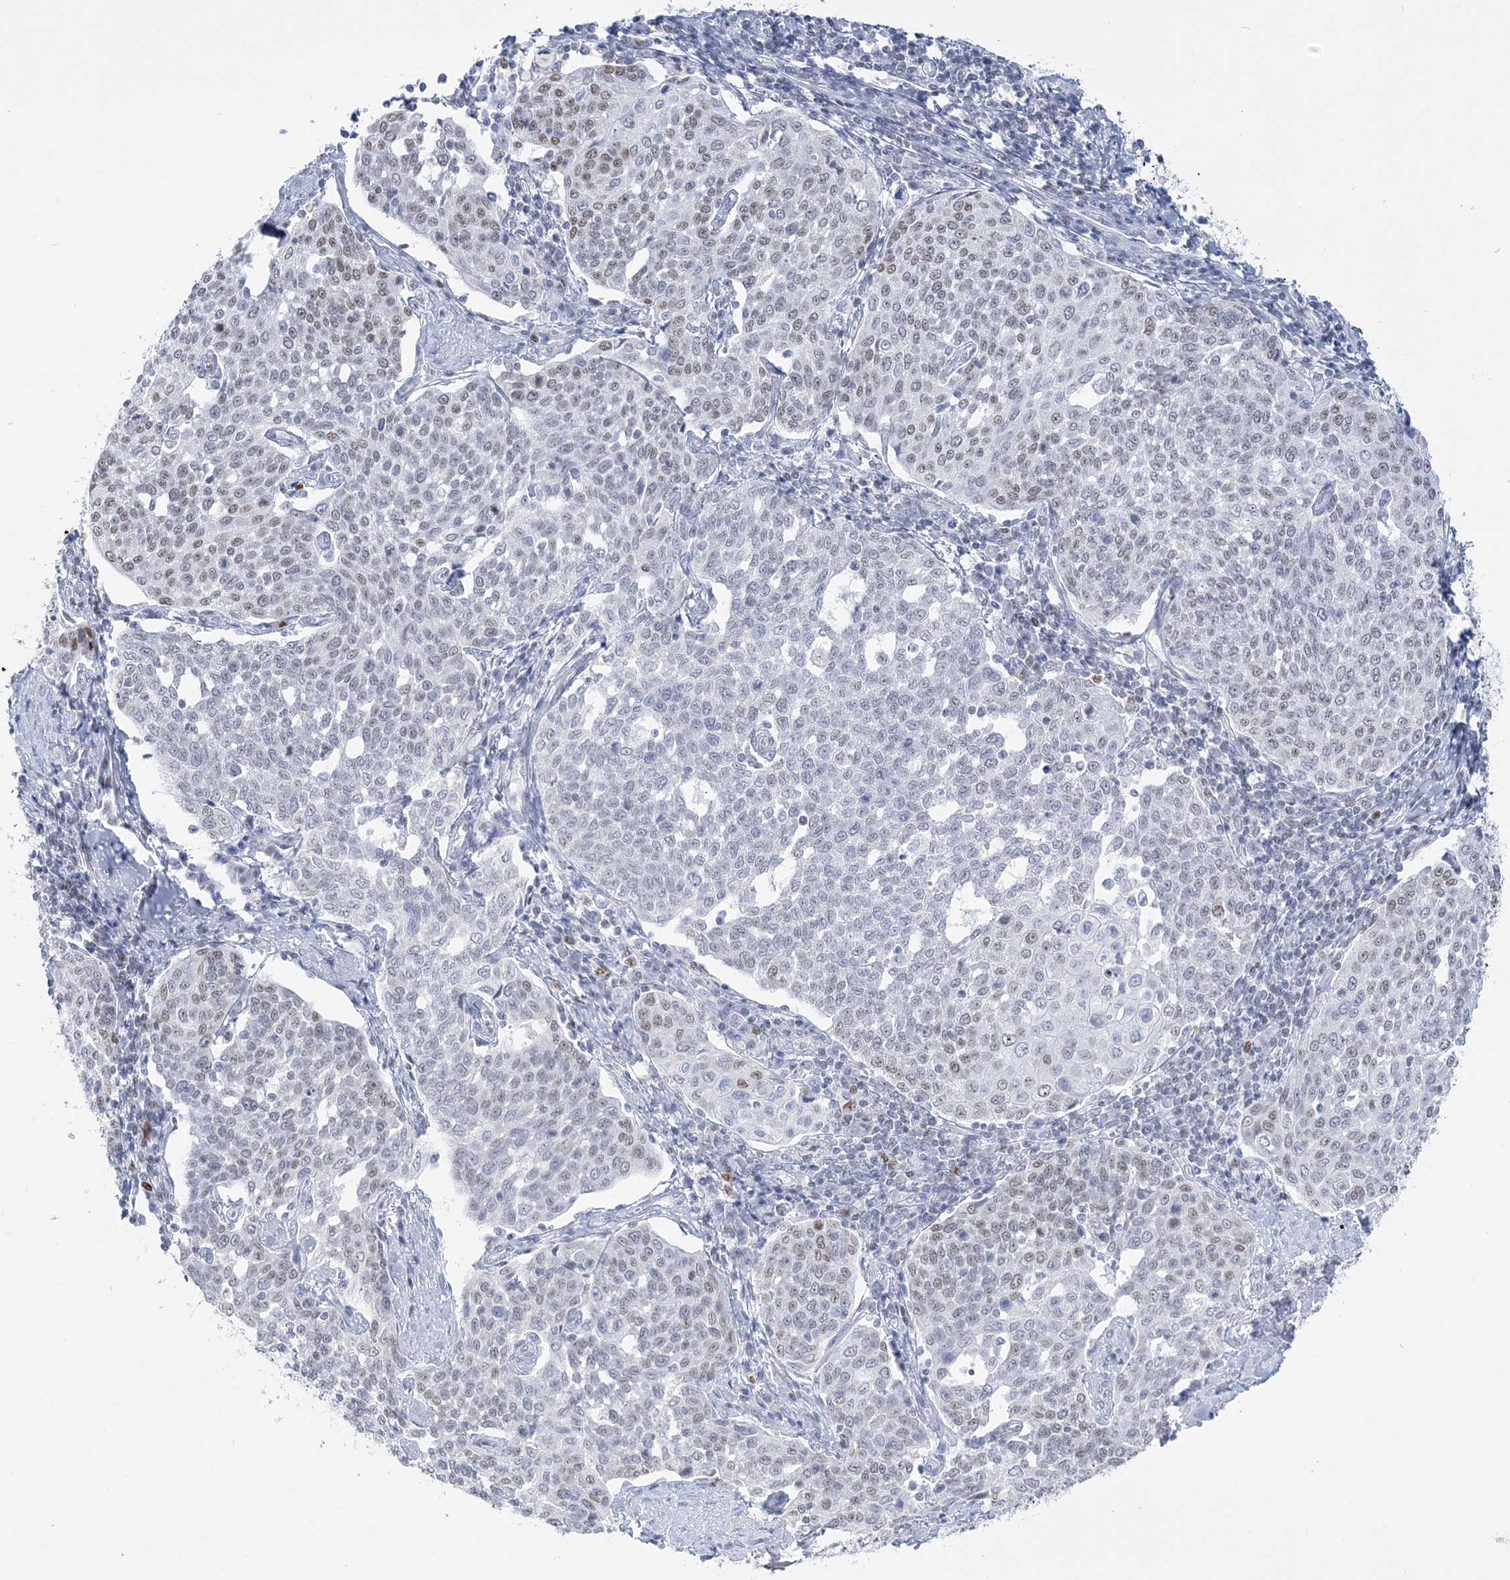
{"staining": {"intensity": "weak", "quantity": "25%-75%", "location": "nuclear"}, "tissue": "cervical cancer", "cell_type": "Tumor cells", "image_type": "cancer", "snomed": [{"axis": "morphology", "description": "Squamous cell carcinoma, NOS"}, {"axis": "topography", "description": "Cervix"}], "caption": "The micrograph displays a brown stain indicating the presence of a protein in the nuclear of tumor cells in squamous cell carcinoma (cervical).", "gene": "DDX21", "patient": {"sex": "female", "age": 34}}